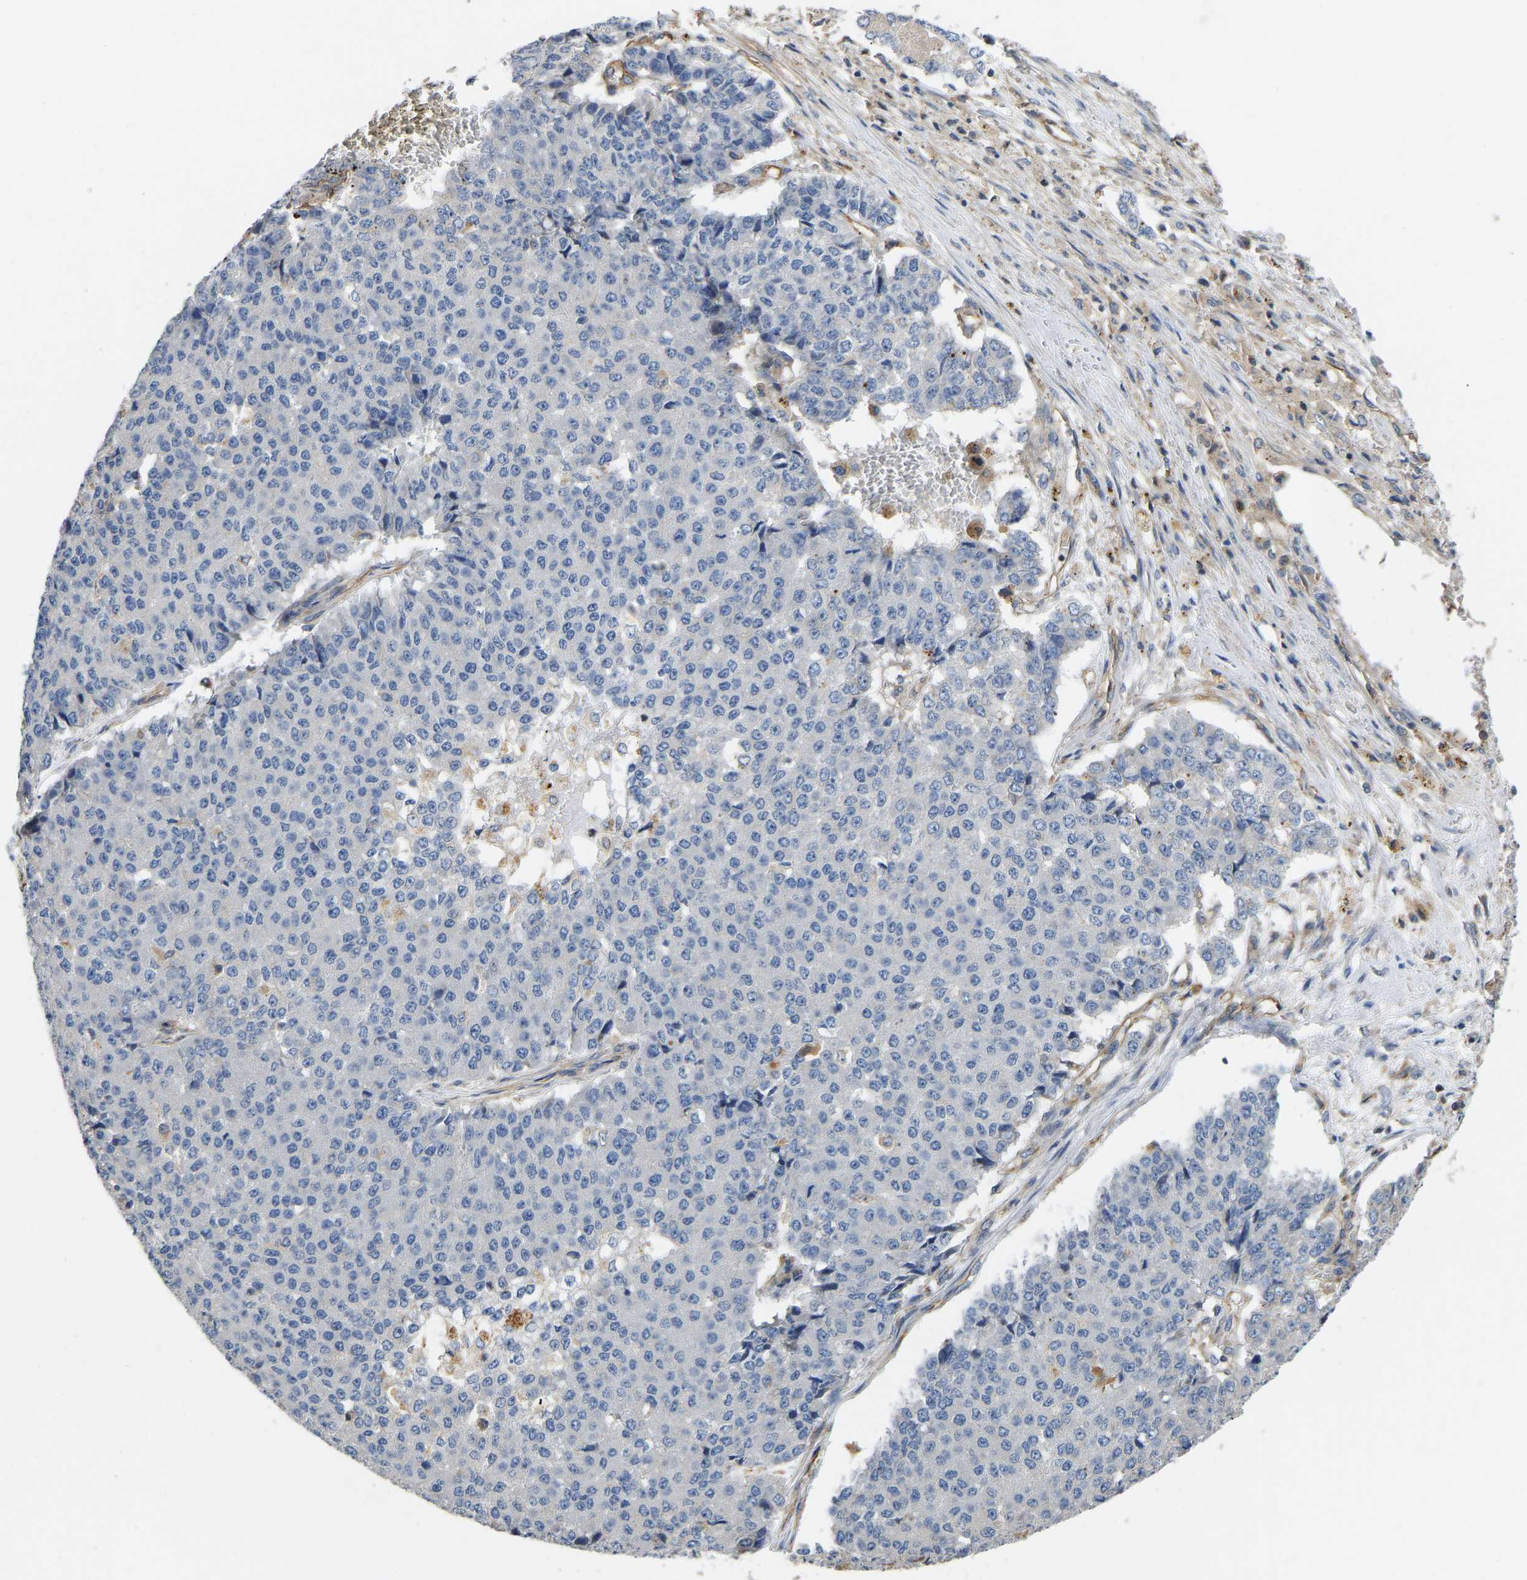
{"staining": {"intensity": "negative", "quantity": "none", "location": "none"}, "tissue": "pancreatic cancer", "cell_type": "Tumor cells", "image_type": "cancer", "snomed": [{"axis": "morphology", "description": "Adenocarcinoma, NOS"}, {"axis": "topography", "description": "Pancreas"}], "caption": "Tumor cells show no significant protein expression in pancreatic adenocarcinoma.", "gene": "ELMO2", "patient": {"sex": "male", "age": 50}}